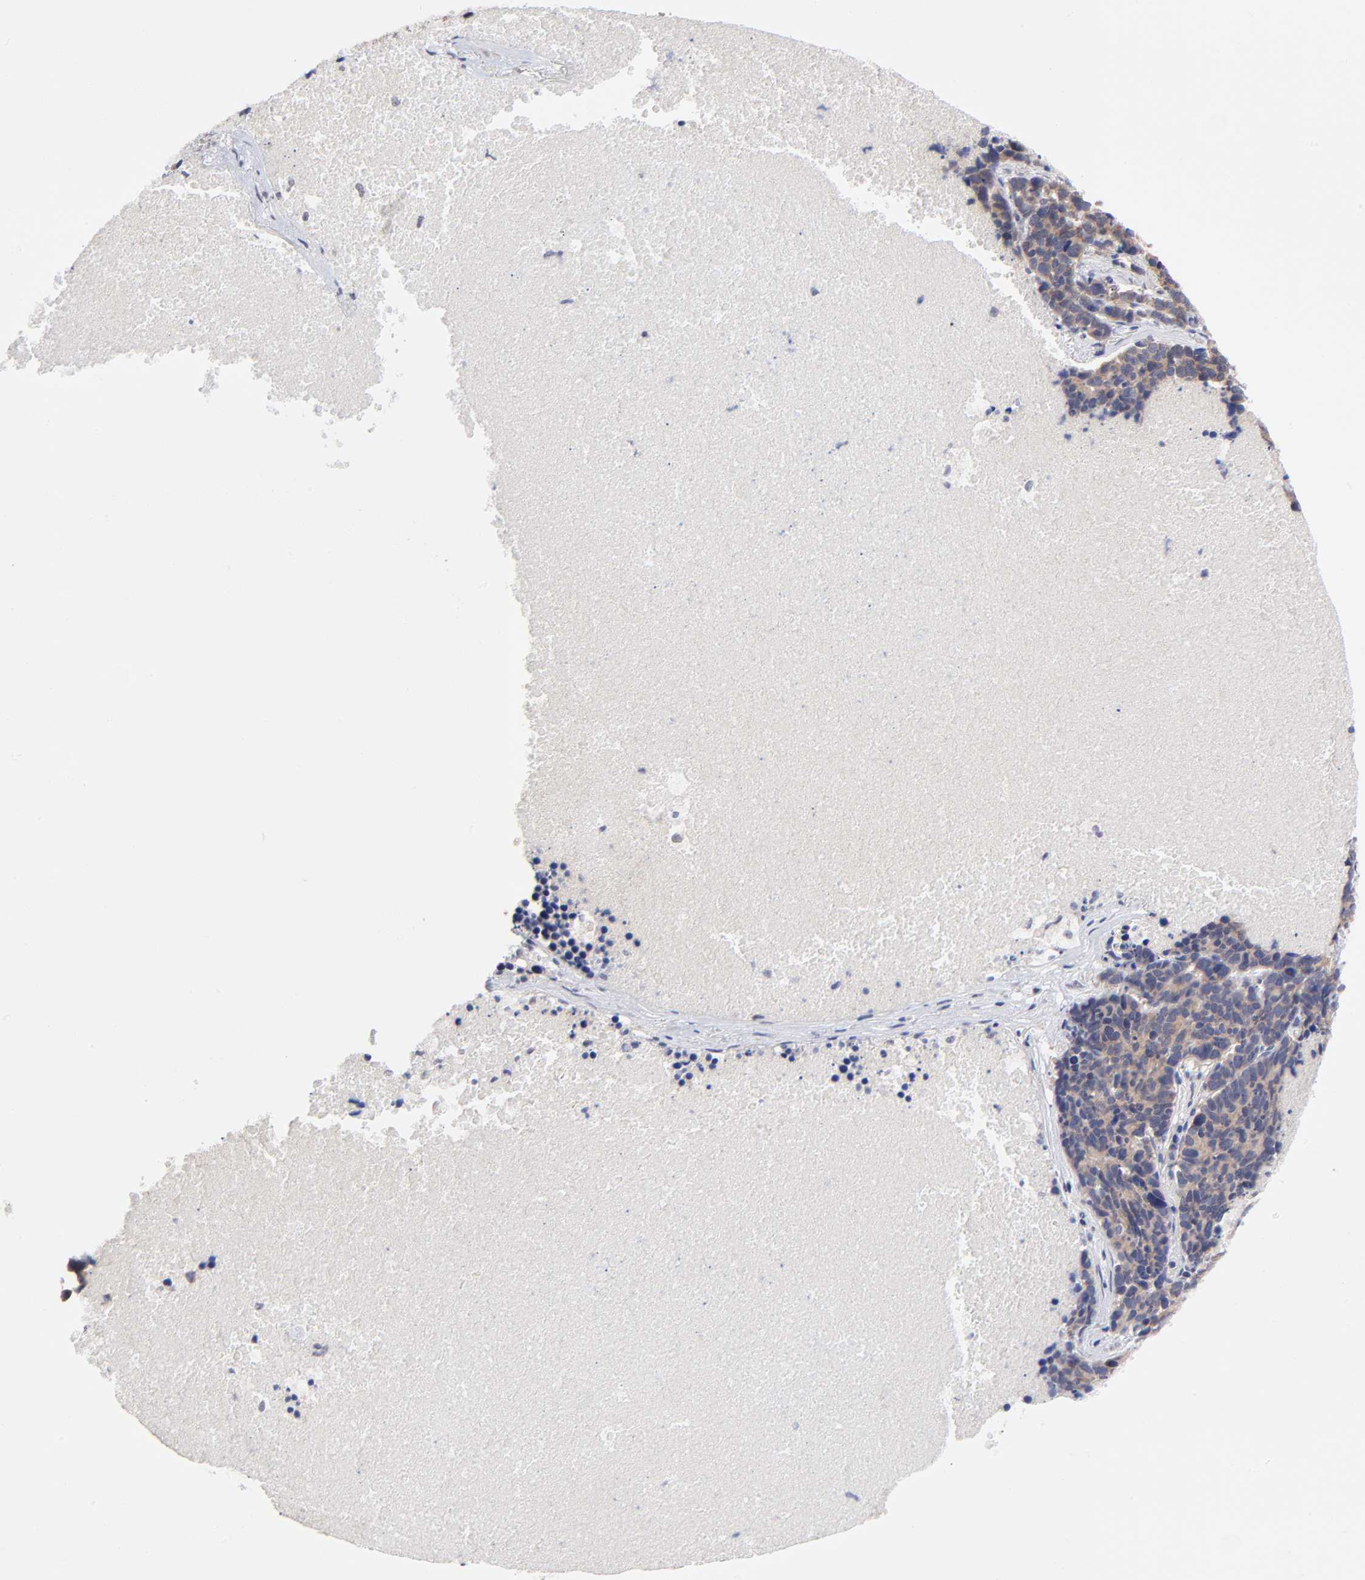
{"staining": {"intensity": "weak", "quantity": ">75%", "location": "cytoplasmic/membranous"}, "tissue": "lung cancer", "cell_type": "Tumor cells", "image_type": "cancer", "snomed": [{"axis": "morphology", "description": "Neoplasm, malignant, NOS"}, {"axis": "topography", "description": "Lung"}], "caption": "Immunohistochemistry micrograph of neoplastic tissue: lung cancer (neoplasm (malignant)) stained using IHC displays low levels of weak protein expression localized specifically in the cytoplasmic/membranous of tumor cells, appearing as a cytoplasmic/membranous brown color.", "gene": "FBXO8", "patient": {"sex": "female", "age": 75}}